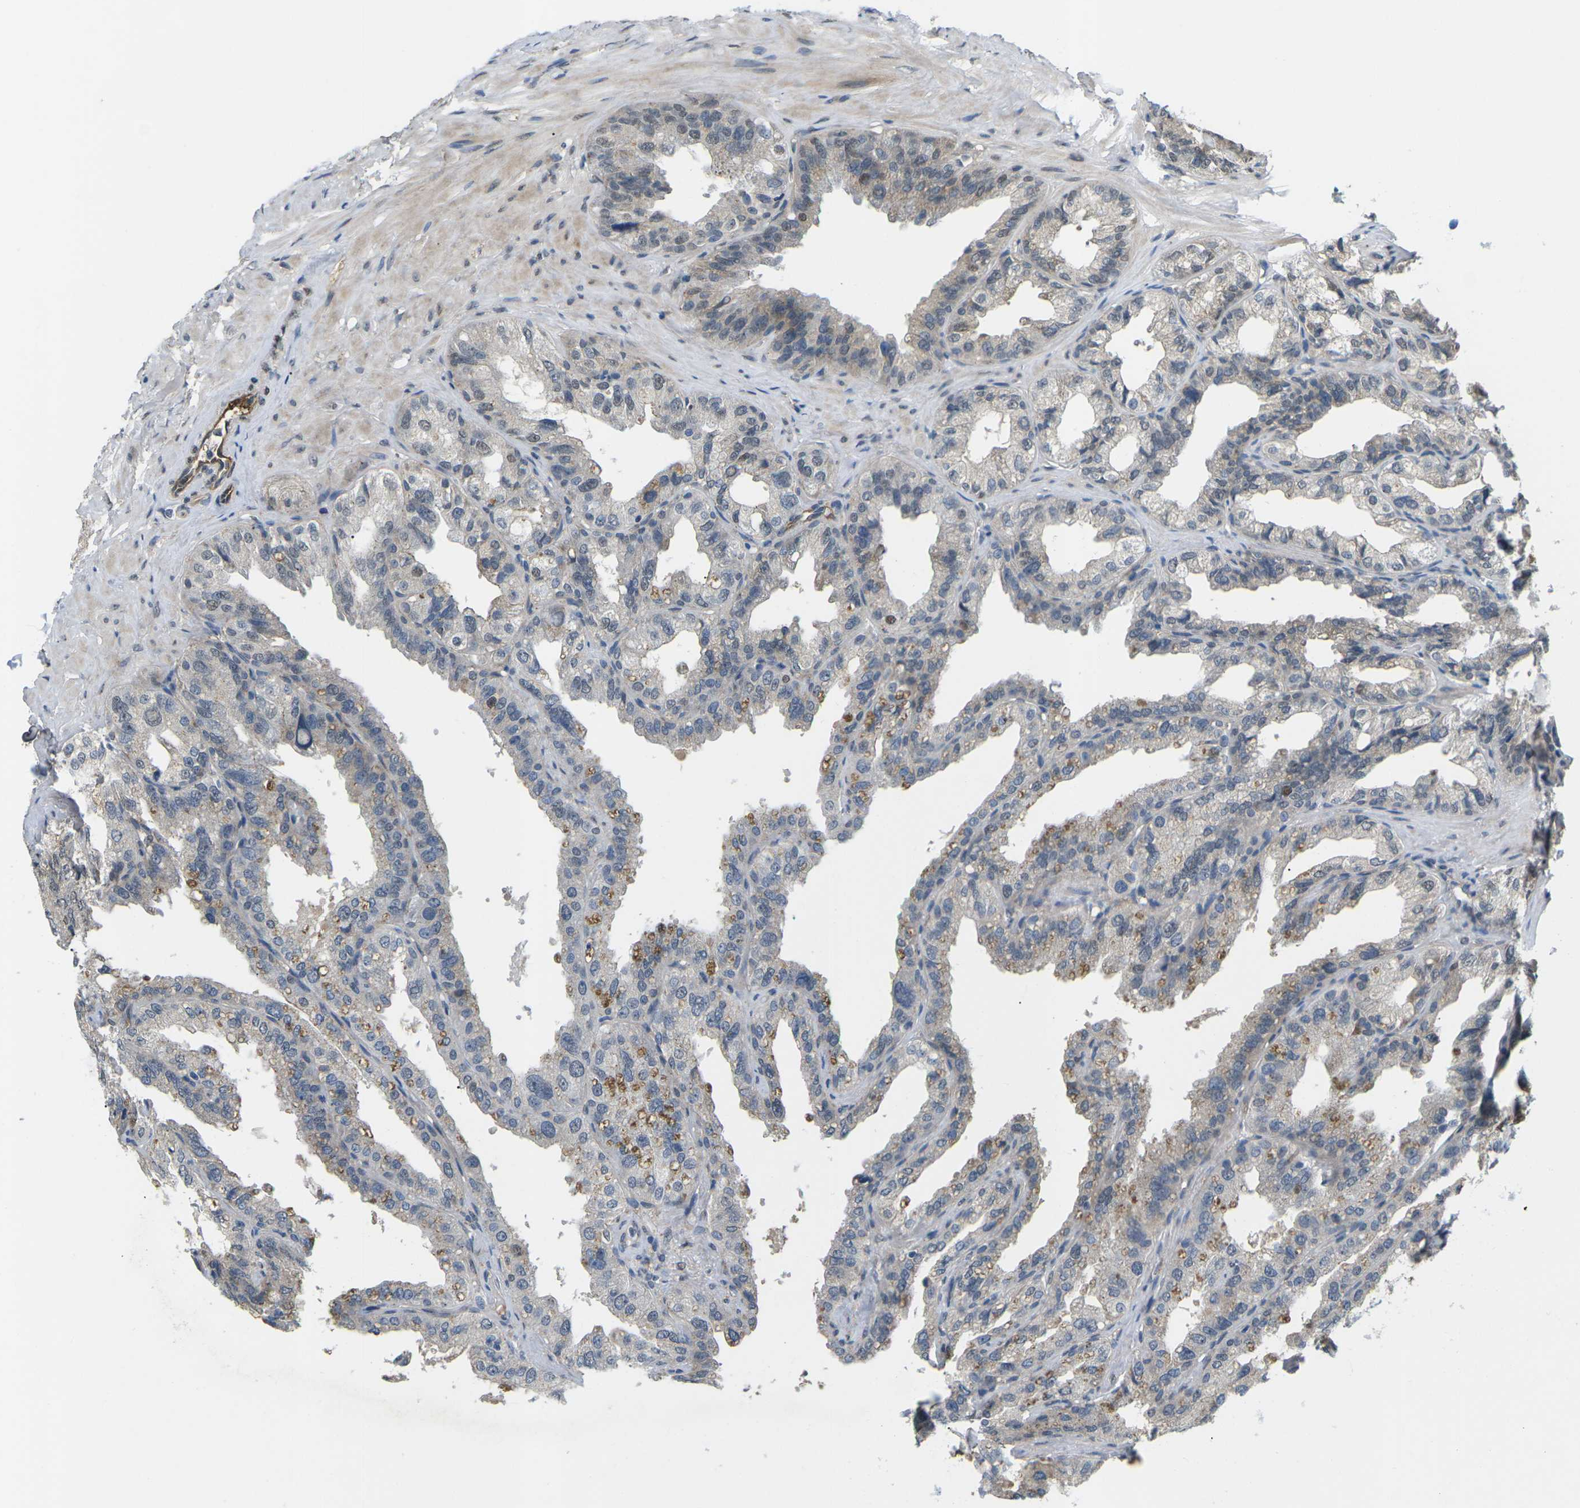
{"staining": {"intensity": "moderate", "quantity": "25%-75%", "location": "cytoplasmic/membranous"}, "tissue": "seminal vesicle", "cell_type": "Glandular cells", "image_type": "normal", "snomed": [{"axis": "morphology", "description": "Normal tissue, NOS"}, {"axis": "topography", "description": "Seminal veicle"}], "caption": "A medium amount of moderate cytoplasmic/membranous staining is present in about 25%-75% of glandular cells in normal seminal vesicle. The staining is performed using DAB brown chromogen to label protein expression. The nuclei are counter-stained blue using hematoxylin.", "gene": "ERBB4", "patient": {"sex": "male", "age": 68}}